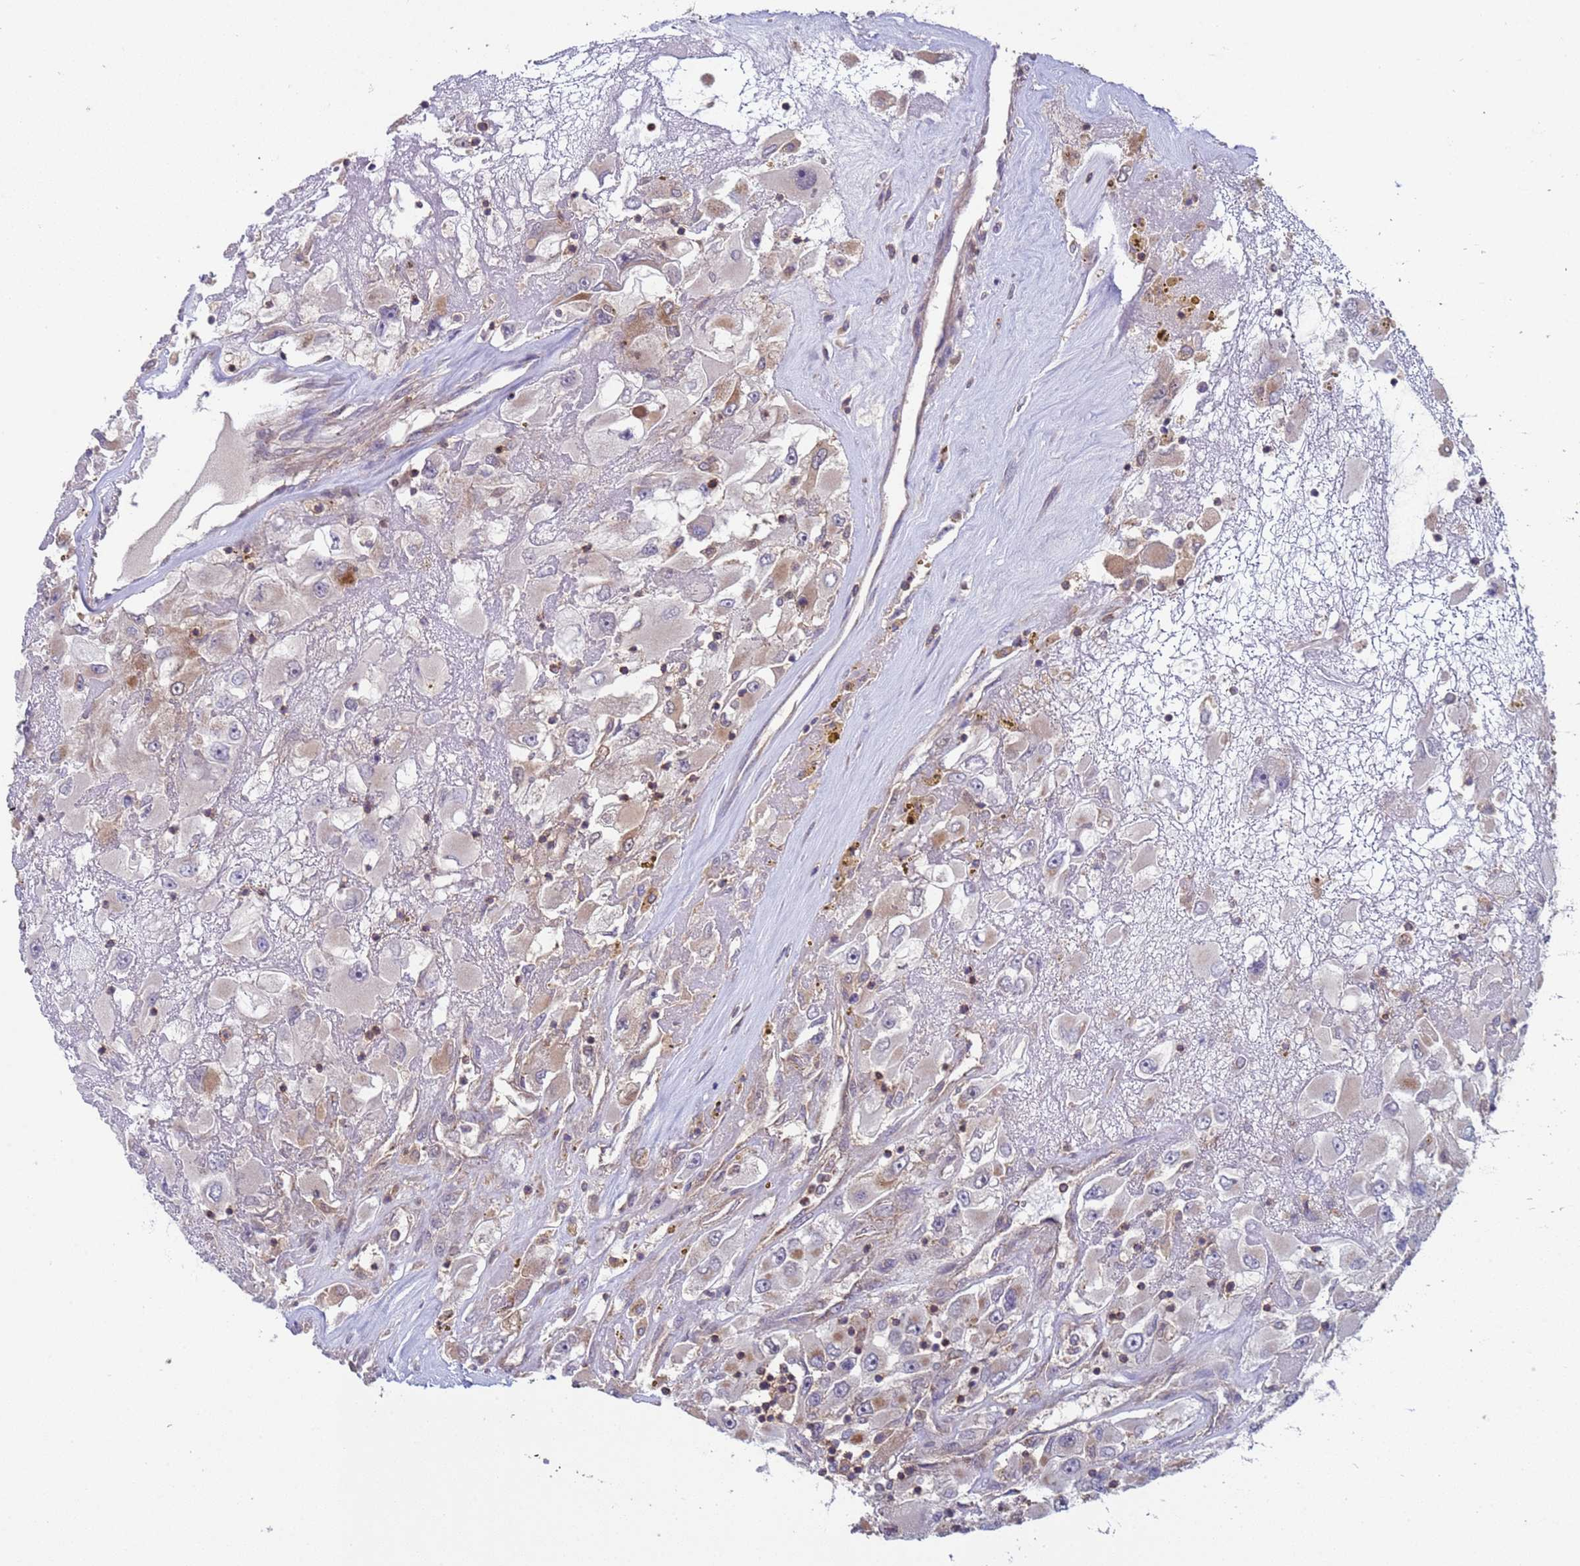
{"staining": {"intensity": "weak", "quantity": "<25%", "location": "cytoplasmic/membranous"}, "tissue": "renal cancer", "cell_type": "Tumor cells", "image_type": "cancer", "snomed": [{"axis": "morphology", "description": "Adenocarcinoma, NOS"}, {"axis": "topography", "description": "Kidney"}], "caption": "This is a image of IHC staining of renal cancer, which shows no positivity in tumor cells.", "gene": "ACAD8", "patient": {"sex": "female", "age": 52}}